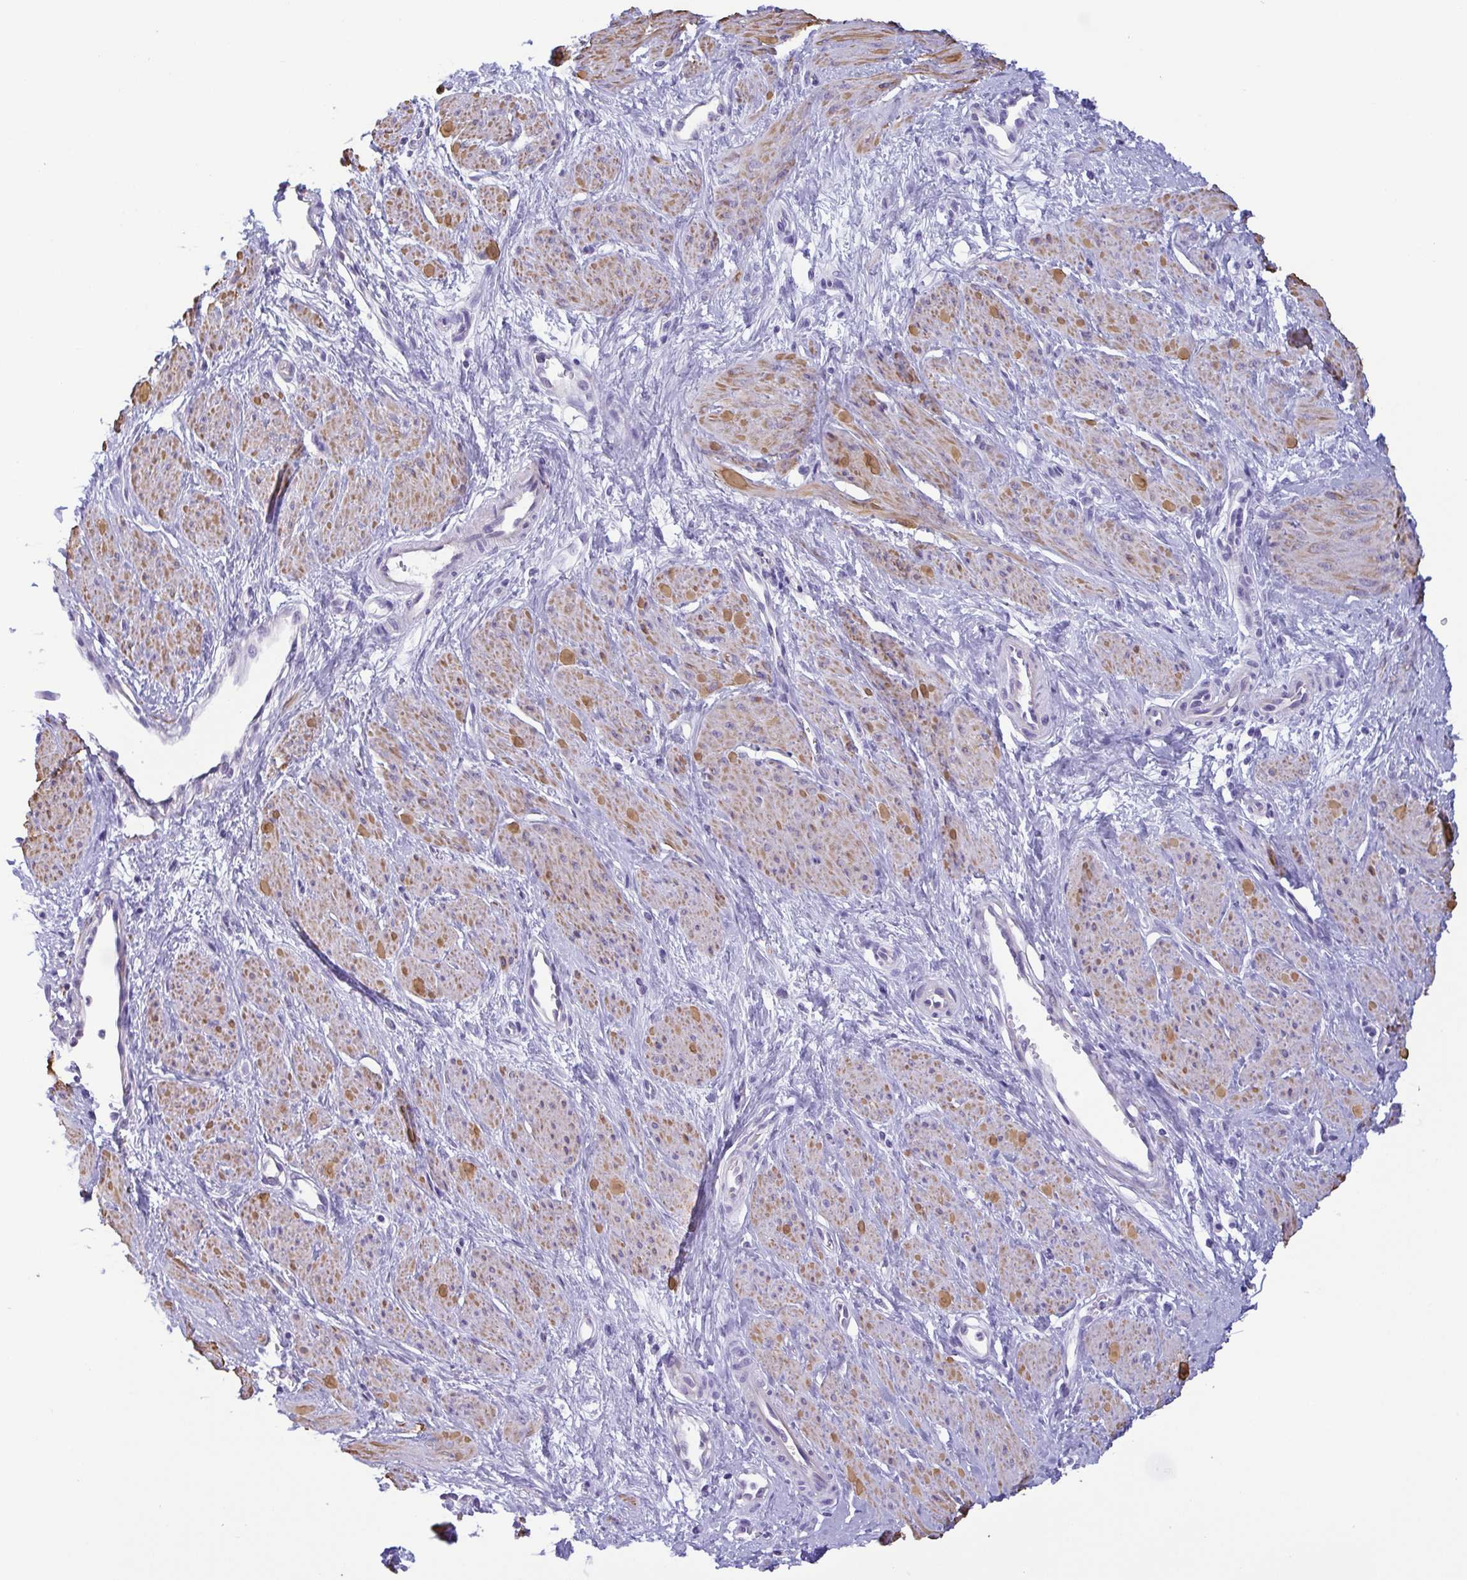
{"staining": {"intensity": "weak", "quantity": ">75%", "location": "cytoplasmic/membranous"}, "tissue": "smooth muscle", "cell_type": "Smooth muscle cells", "image_type": "normal", "snomed": [{"axis": "morphology", "description": "Normal tissue, NOS"}, {"axis": "topography", "description": "Smooth muscle"}, {"axis": "topography", "description": "Uterus"}], "caption": "Protein staining exhibits weak cytoplasmic/membranous staining in approximately >75% of smooth muscle cells in normal smooth muscle. (Stains: DAB in brown, nuclei in blue, Microscopy: brightfield microscopy at high magnification).", "gene": "MYL7", "patient": {"sex": "female", "age": 39}}